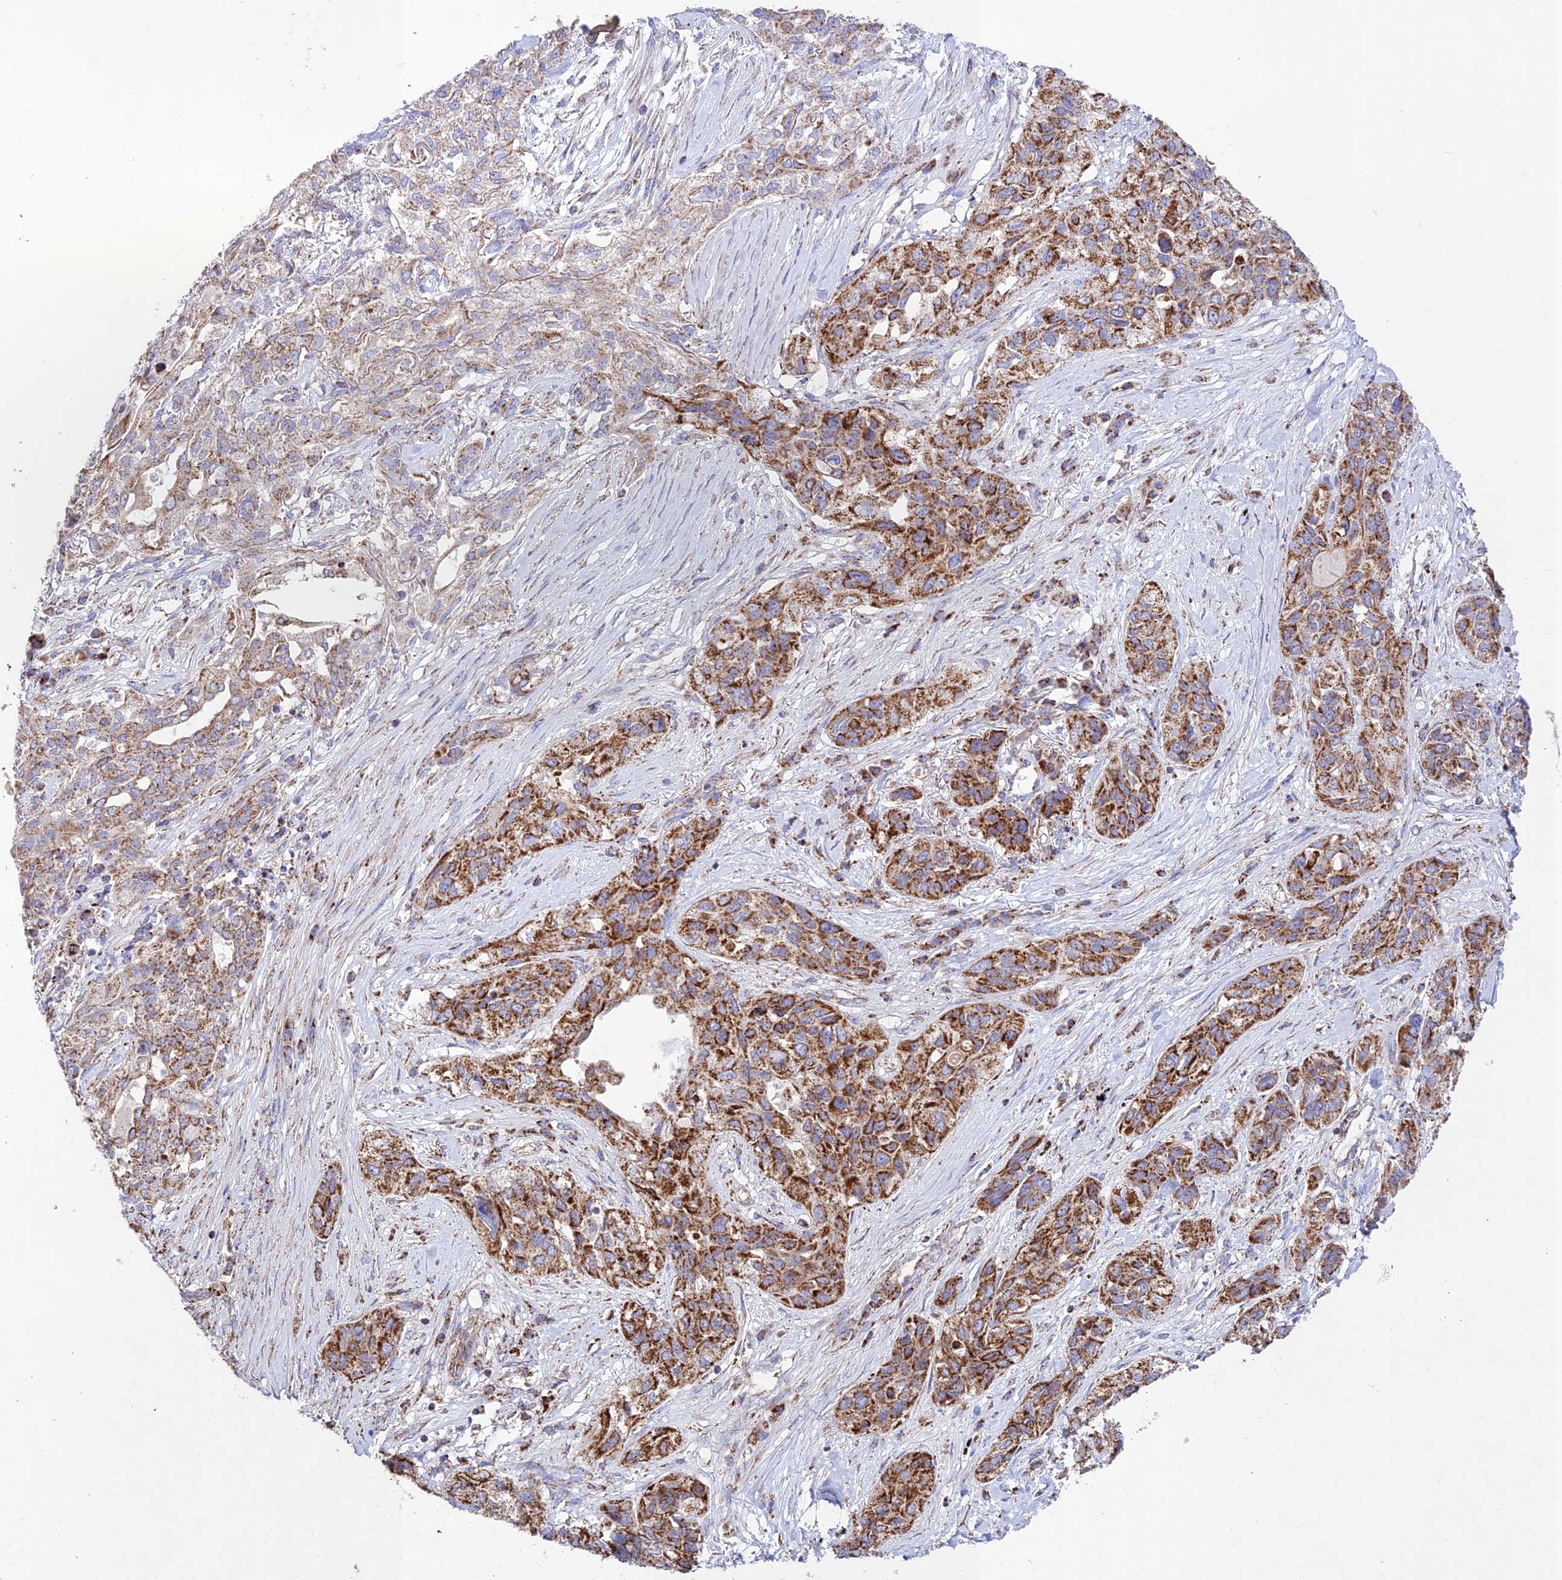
{"staining": {"intensity": "strong", "quantity": ">75%", "location": "cytoplasmic/membranous"}, "tissue": "lung cancer", "cell_type": "Tumor cells", "image_type": "cancer", "snomed": [{"axis": "morphology", "description": "Squamous cell carcinoma, NOS"}, {"axis": "topography", "description": "Lung"}], "caption": "About >75% of tumor cells in lung cancer show strong cytoplasmic/membranous protein positivity as visualized by brown immunohistochemical staining.", "gene": "KHDC3L", "patient": {"sex": "female", "age": 70}}